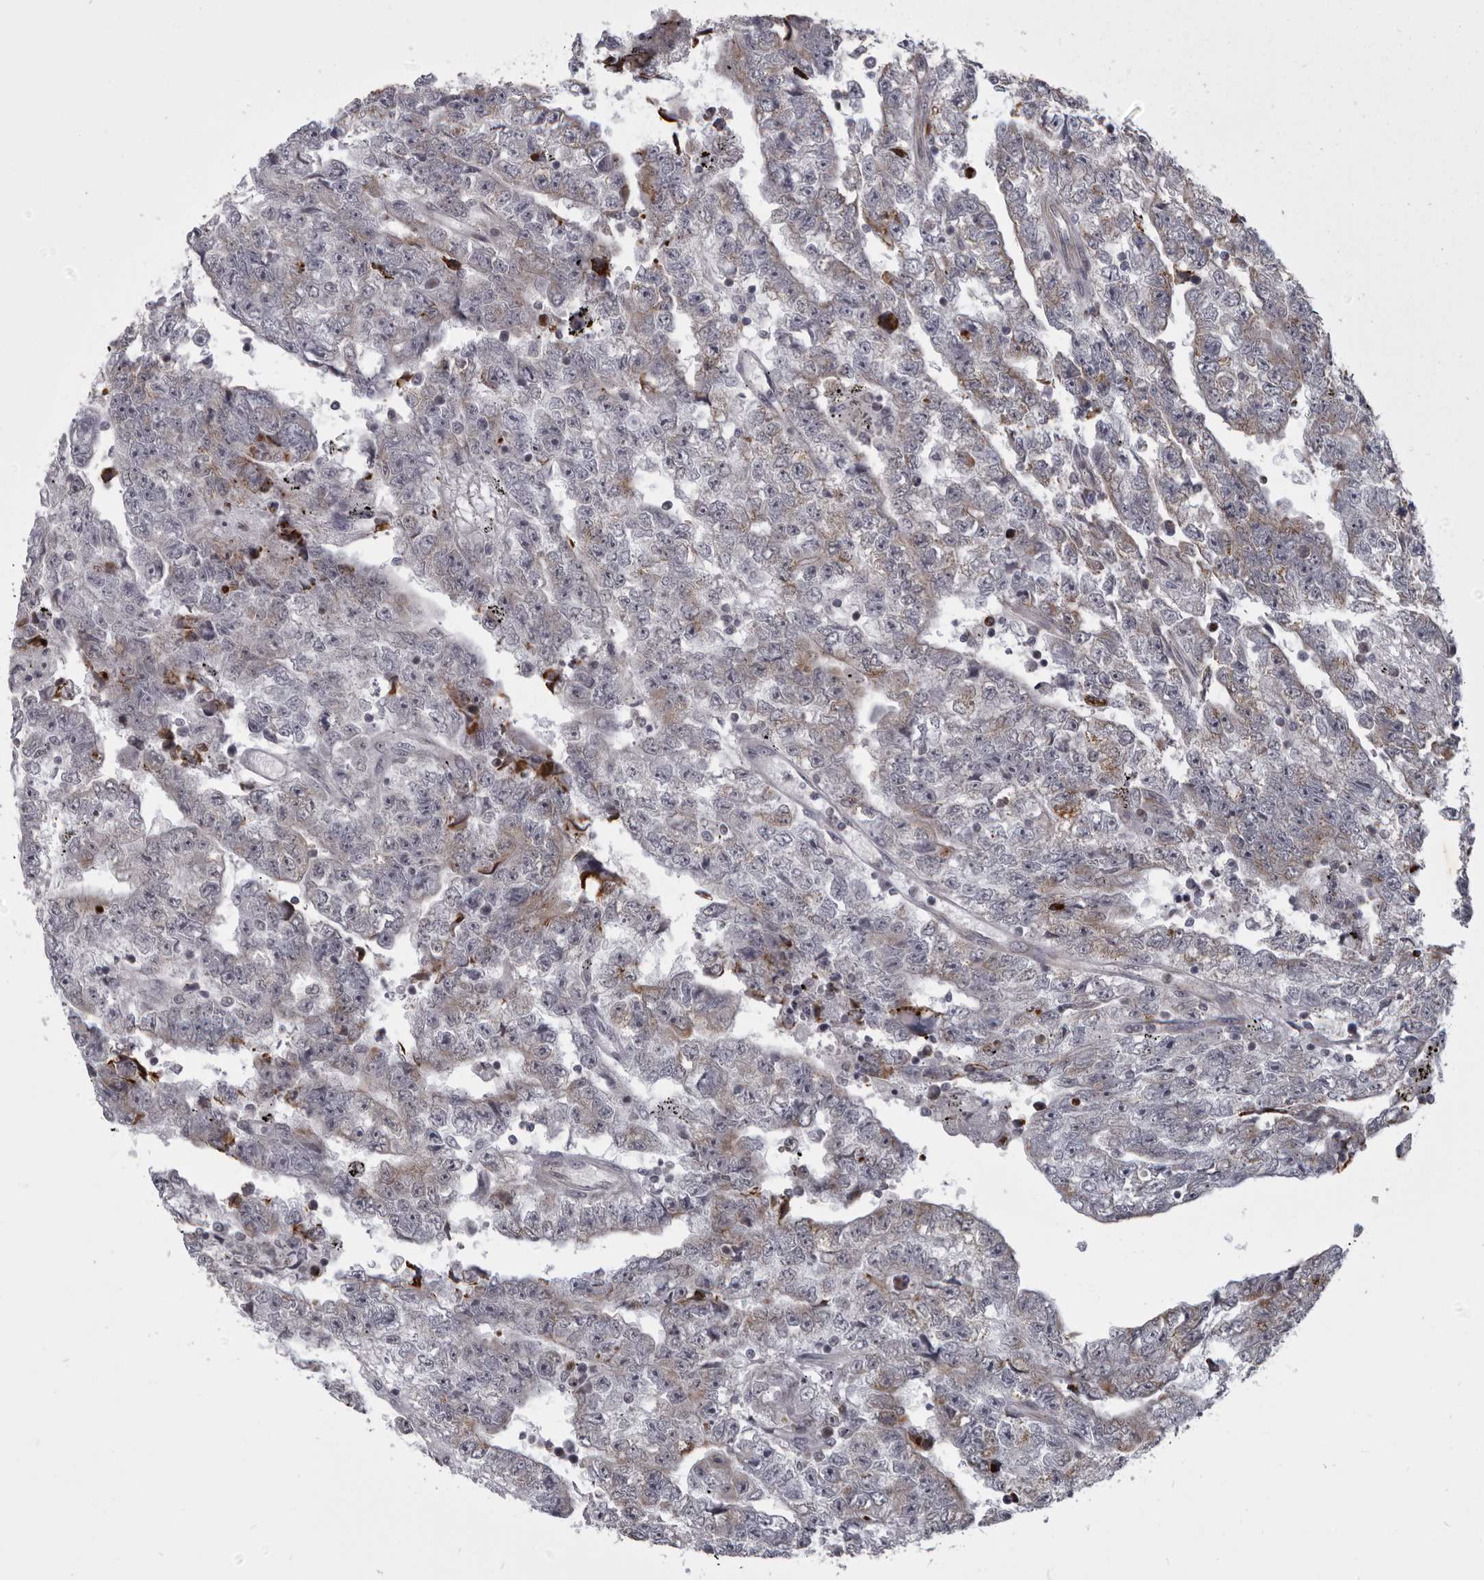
{"staining": {"intensity": "weak", "quantity": "<25%", "location": "cytoplasmic/membranous"}, "tissue": "testis cancer", "cell_type": "Tumor cells", "image_type": "cancer", "snomed": [{"axis": "morphology", "description": "Carcinoma, Embryonal, NOS"}, {"axis": "topography", "description": "Testis"}], "caption": "Tumor cells are negative for protein expression in human embryonal carcinoma (testis).", "gene": "RTCA", "patient": {"sex": "male", "age": 25}}